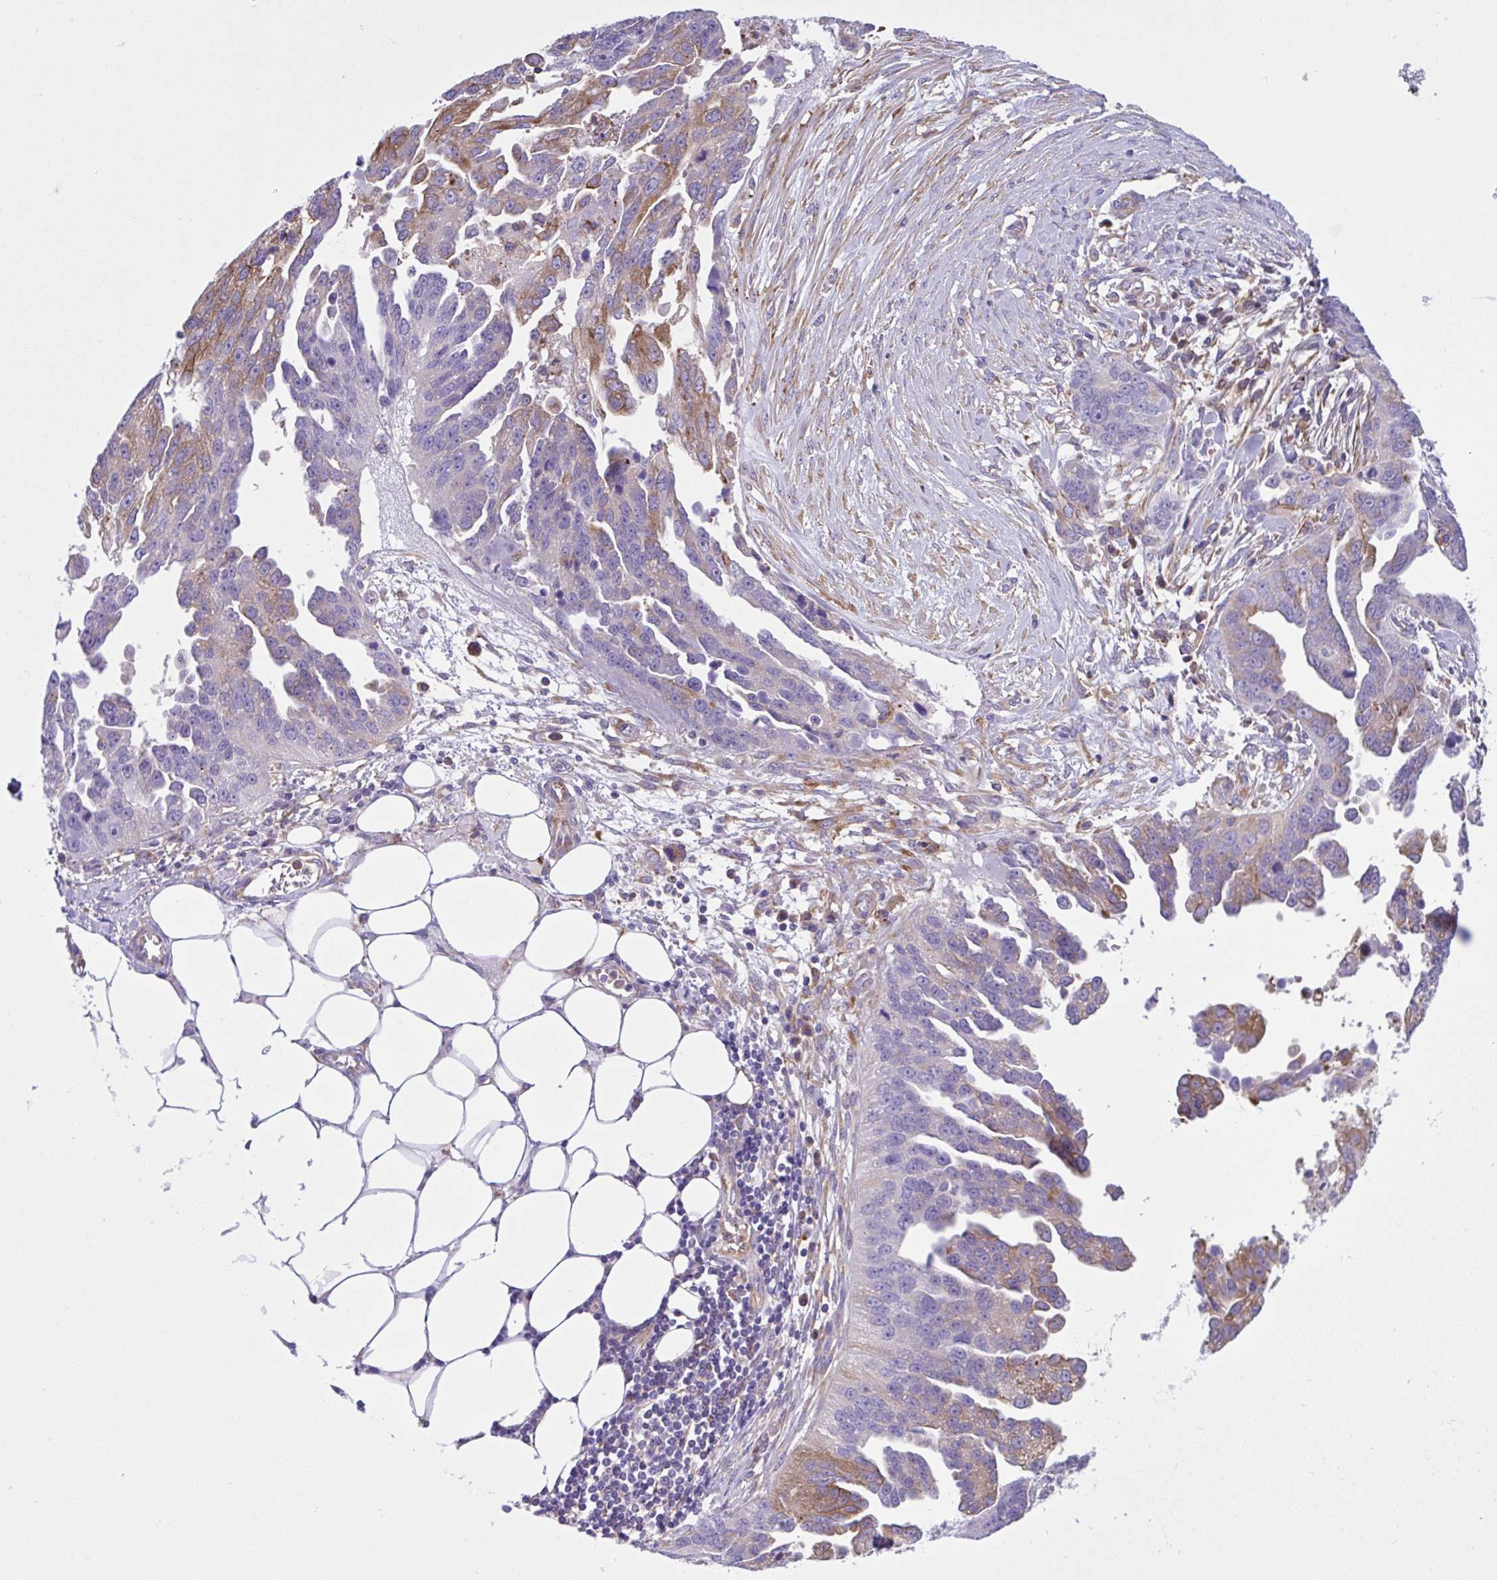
{"staining": {"intensity": "moderate", "quantity": "<25%", "location": "cytoplasmic/membranous"}, "tissue": "ovarian cancer", "cell_type": "Tumor cells", "image_type": "cancer", "snomed": [{"axis": "morphology", "description": "Cystadenocarcinoma, serous, NOS"}, {"axis": "topography", "description": "Ovary"}], "caption": "A high-resolution image shows immunohistochemistry (IHC) staining of ovarian serous cystadenocarcinoma, which demonstrates moderate cytoplasmic/membranous positivity in about <25% of tumor cells. (DAB IHC with brightfield microscopy, high magnification).", "gene": "OR51M1", "patient": {"sex": "female", "age": 75}}